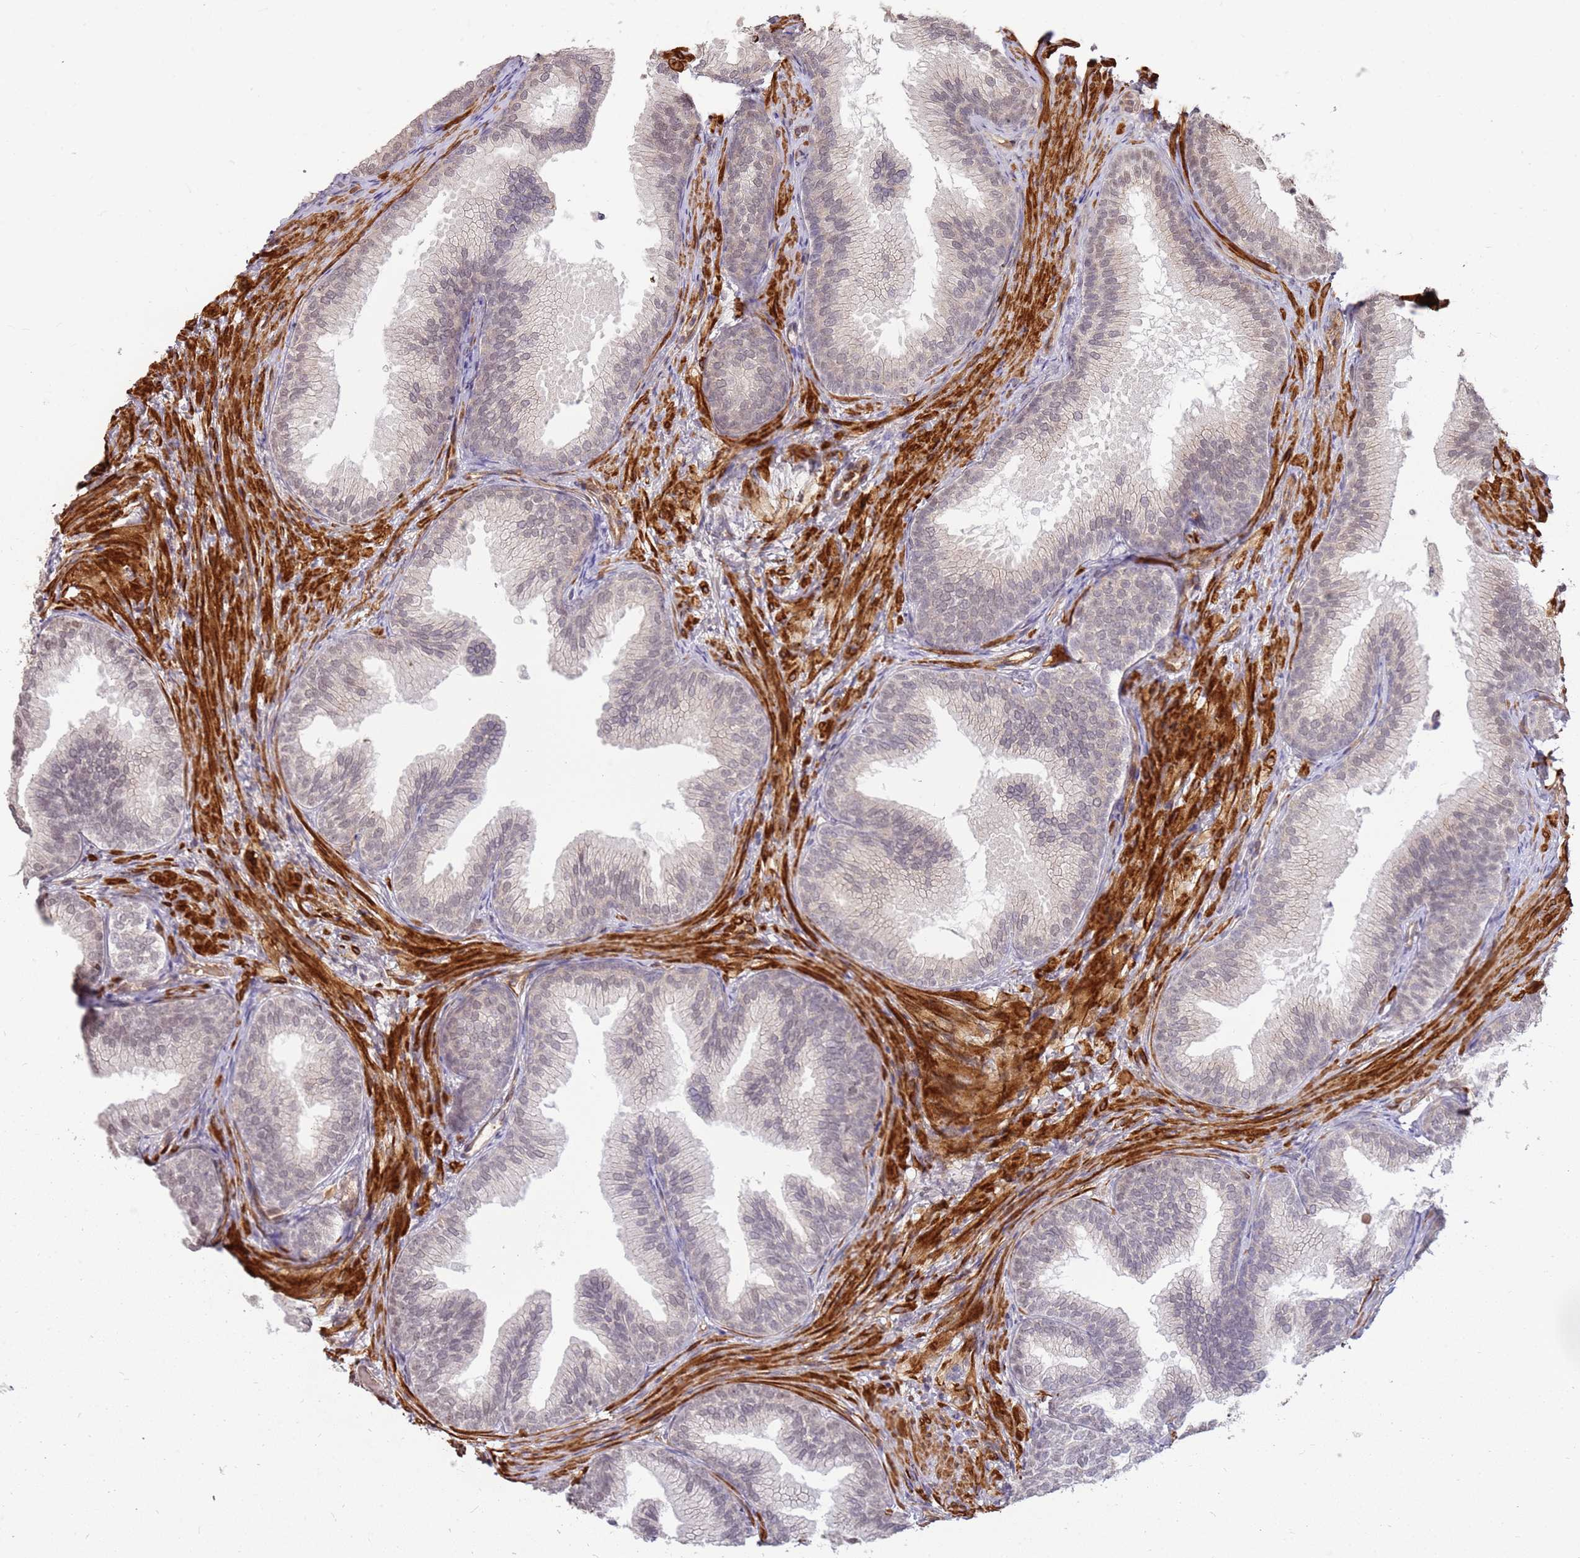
{"staining": {"intensity": "moderate", "quantity": "<25%", "location": "cytoplasmic/membranous,nuclear"}, "tissue": "prostate", "cell_type": "Glandular cells", "image_type": "normal", "snomed": [{"axis": "morphology", "description": "Normal tissue, NOS"}, {"axis": "topography", "description": "Prostate"}], "caption": "Immunohistochemical staining of benign prostate demonstrates low levels of moderate cytoplasmic/membranous,nuclear expression in about <25% of glandular cells. The staining was performed using DAB (3,3'-diaminobenzidine) to visualize the protein expression in brown, while the nuclei were stained in blue with hematoxylin (Magnification: 20x).", "gene": "ST18", "patient": {"sex": "male", "age": 76}}